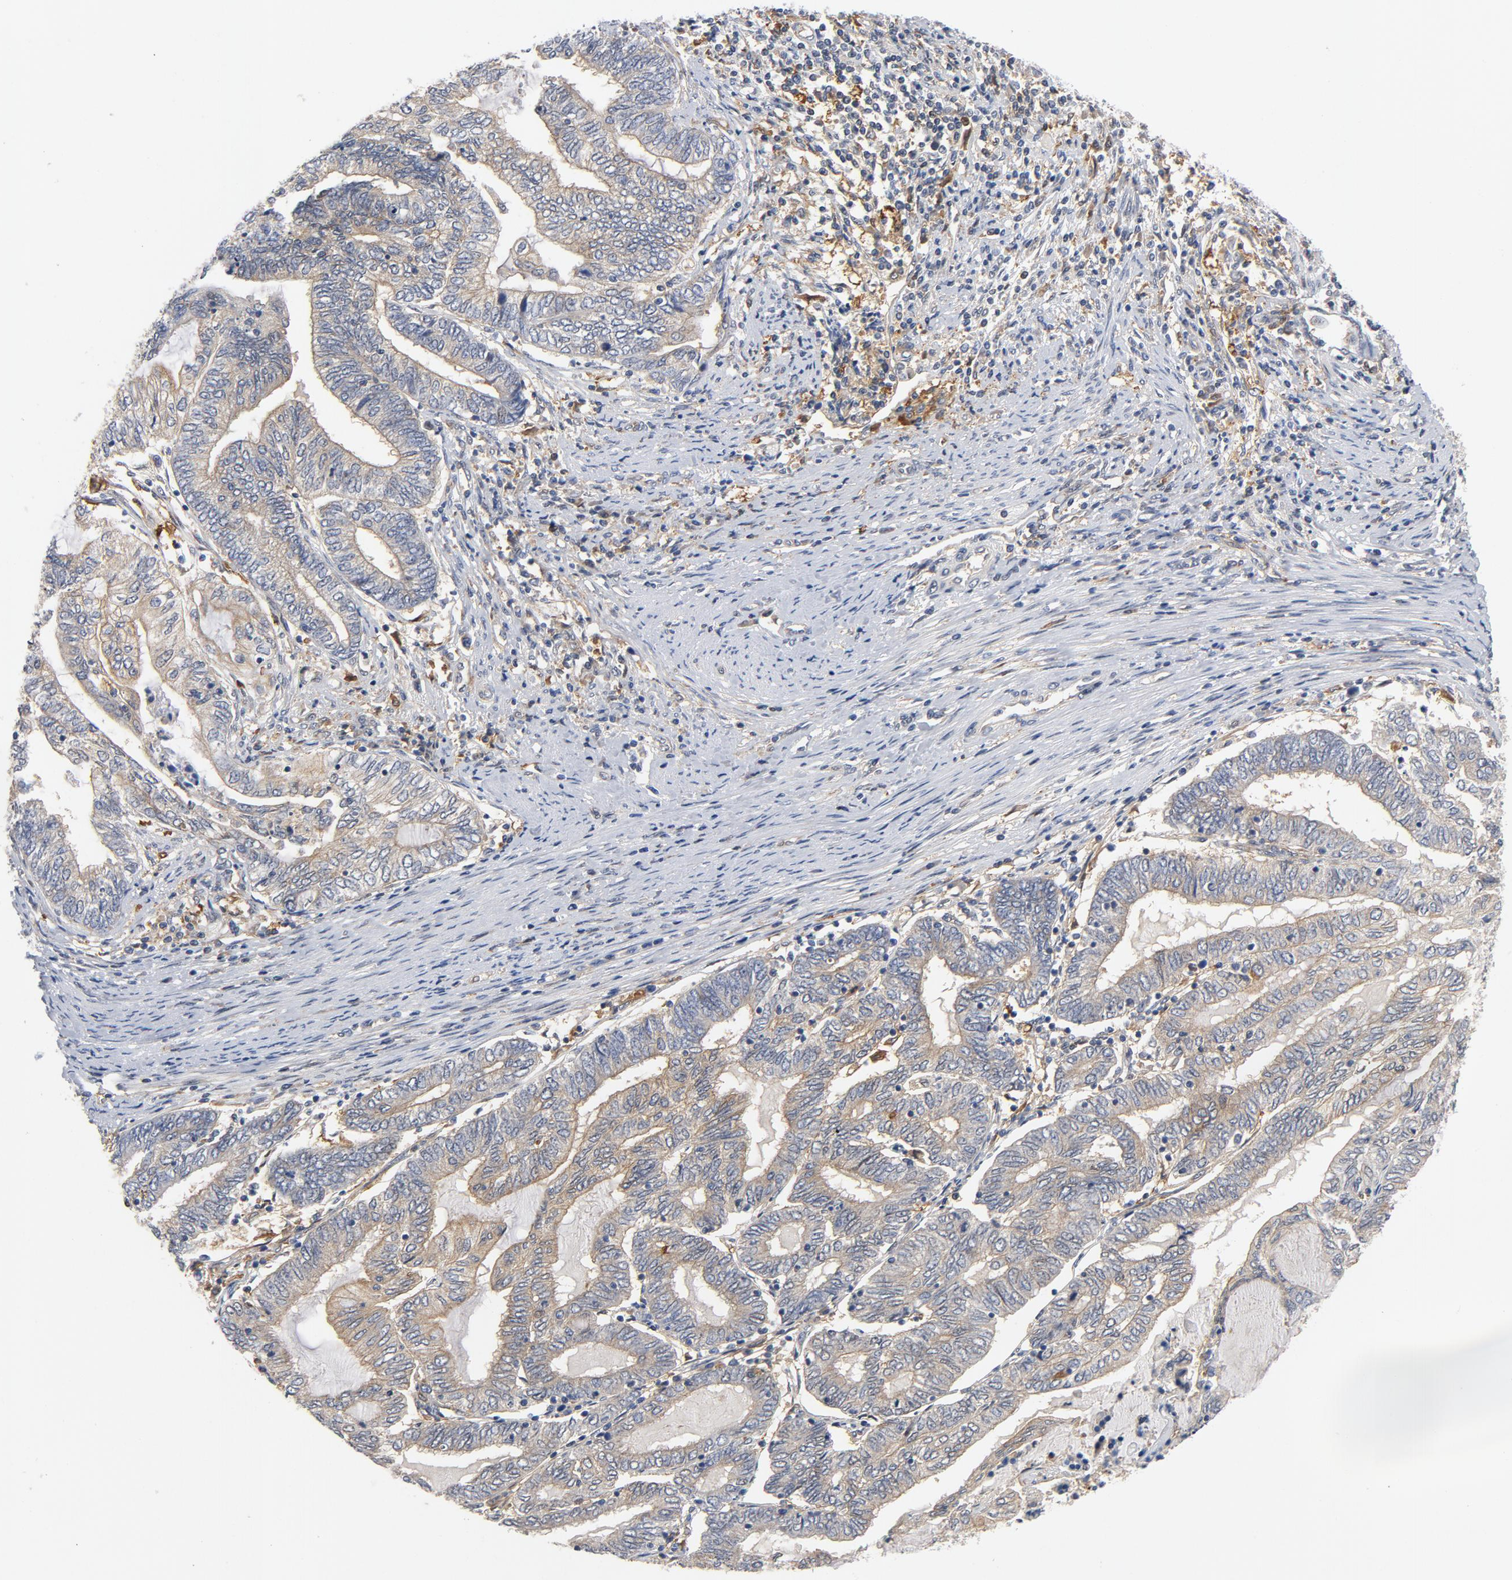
{"staining": {"intensity": "weak", "quantity": ">75%", "location": "cytoplasmic/membranous"}, "tissue": "endometrial cancer", "cell_type": "Tumor cells", "image_type": "cancer", "snomed": [{"axis": "morphology", "description": "Adenocarcinoma, NOS"}, {"axis": "topography", "description": "Uterus"}, {"axis": "topography", "description": "Endometrium"}], "caption": "Protein expression analysis of endometrial cancer reveals weak cytoplasmic/membranous expression in about >75% of tumor cells.", "gene": "RAPGEF4", "patient": {"sex": "female", "age": 70}}